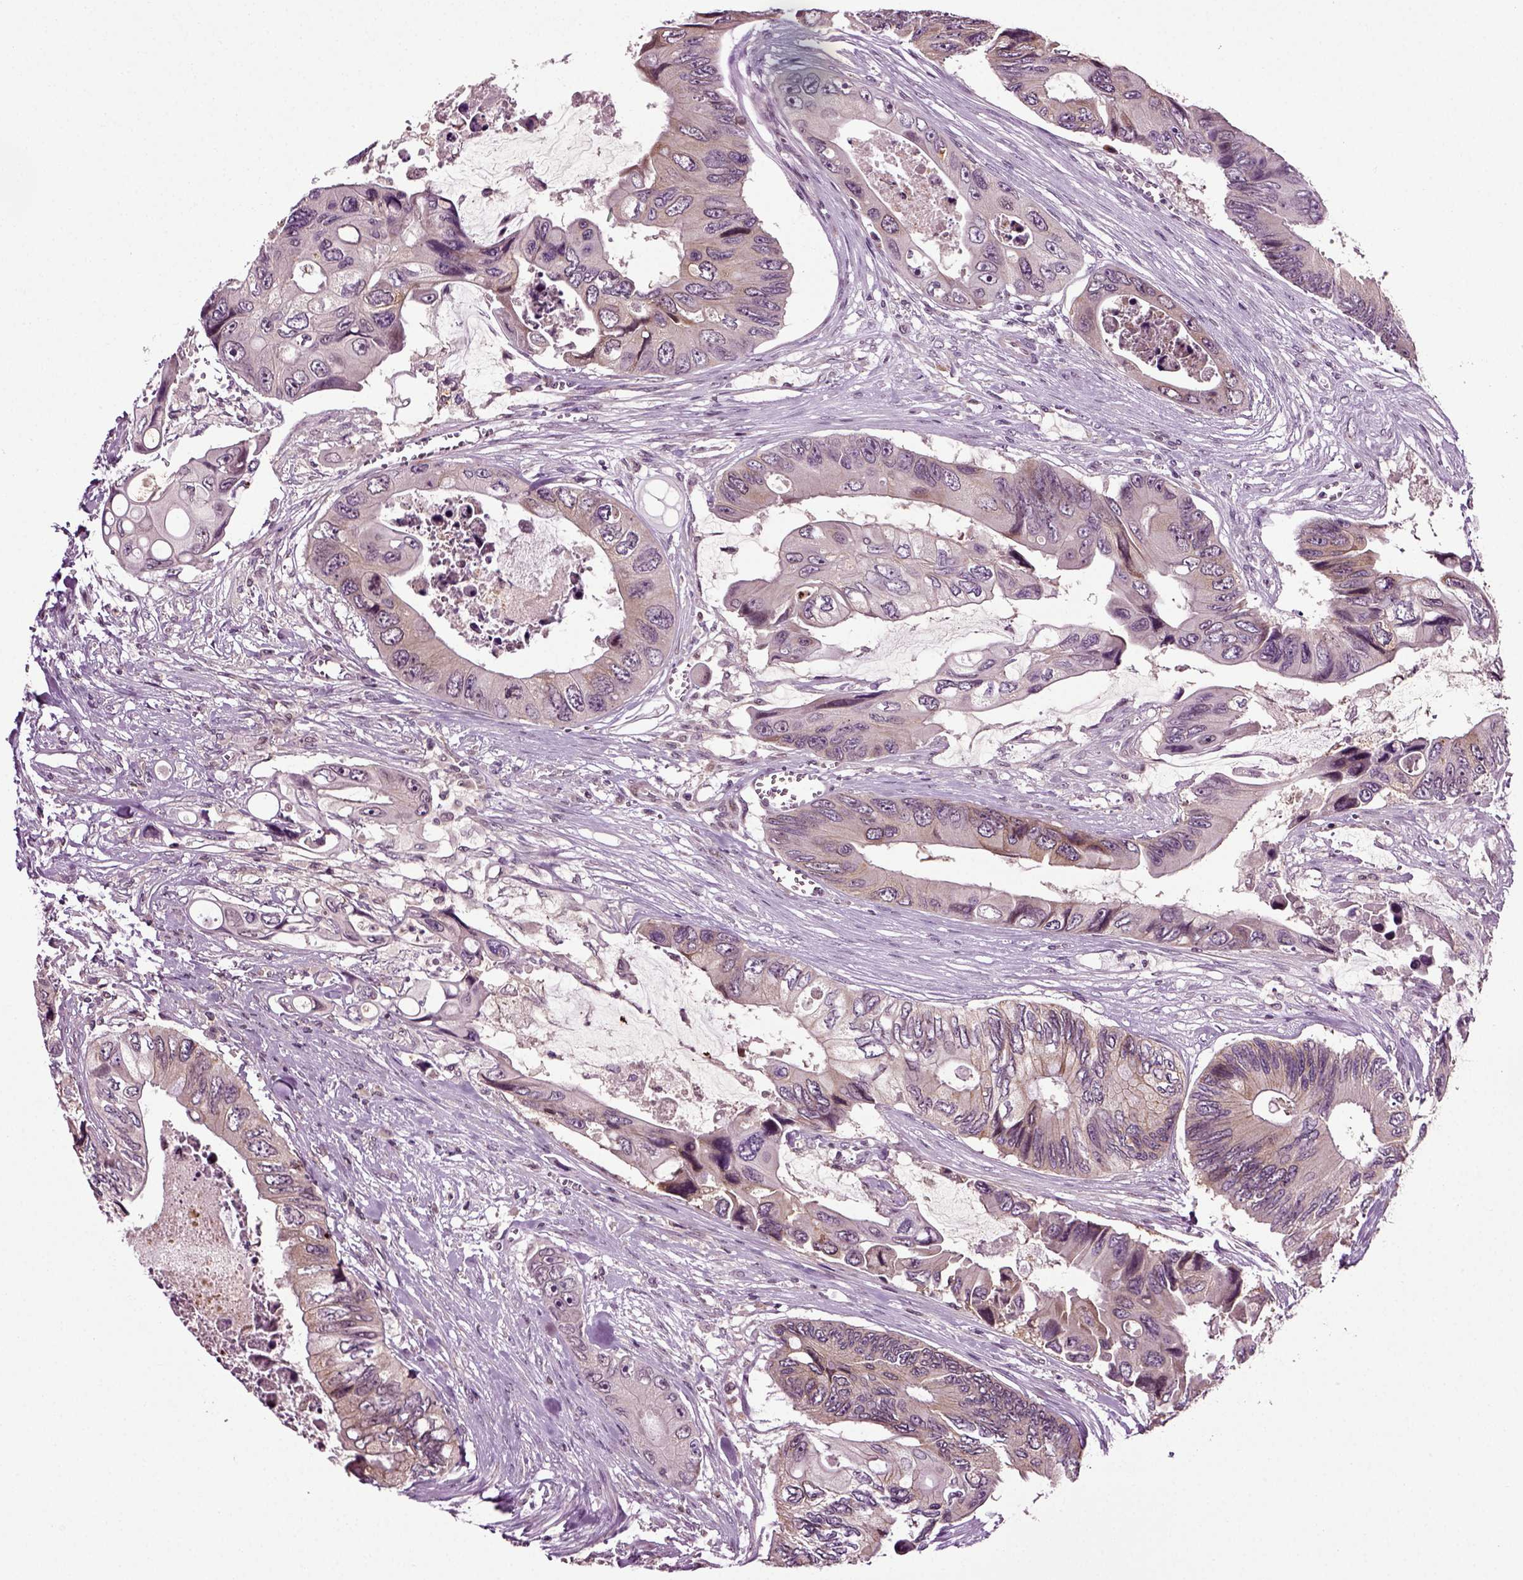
{"staining": {"intensity": "weak", "quantity": "25%-75%", "location": "cytoplasmic/membranous"}, "tissue": "colorectal cancer", "cell_type": "Tumor cells", "image_type": "cancer", "snomed": [{"axis": "morphology", "description": "Adenocarcinoma, NOS"}, {"axis": "topography", "description": "Rectum"}], "caption": "Protein expression analysis of human colorectal adenocarcinoma reveals weak cytoplasmic/membranous expression in about 25%-75% of tumor cells.", "gene": "KNSTRN", "patient": {"sex": "male", "age": 63}}